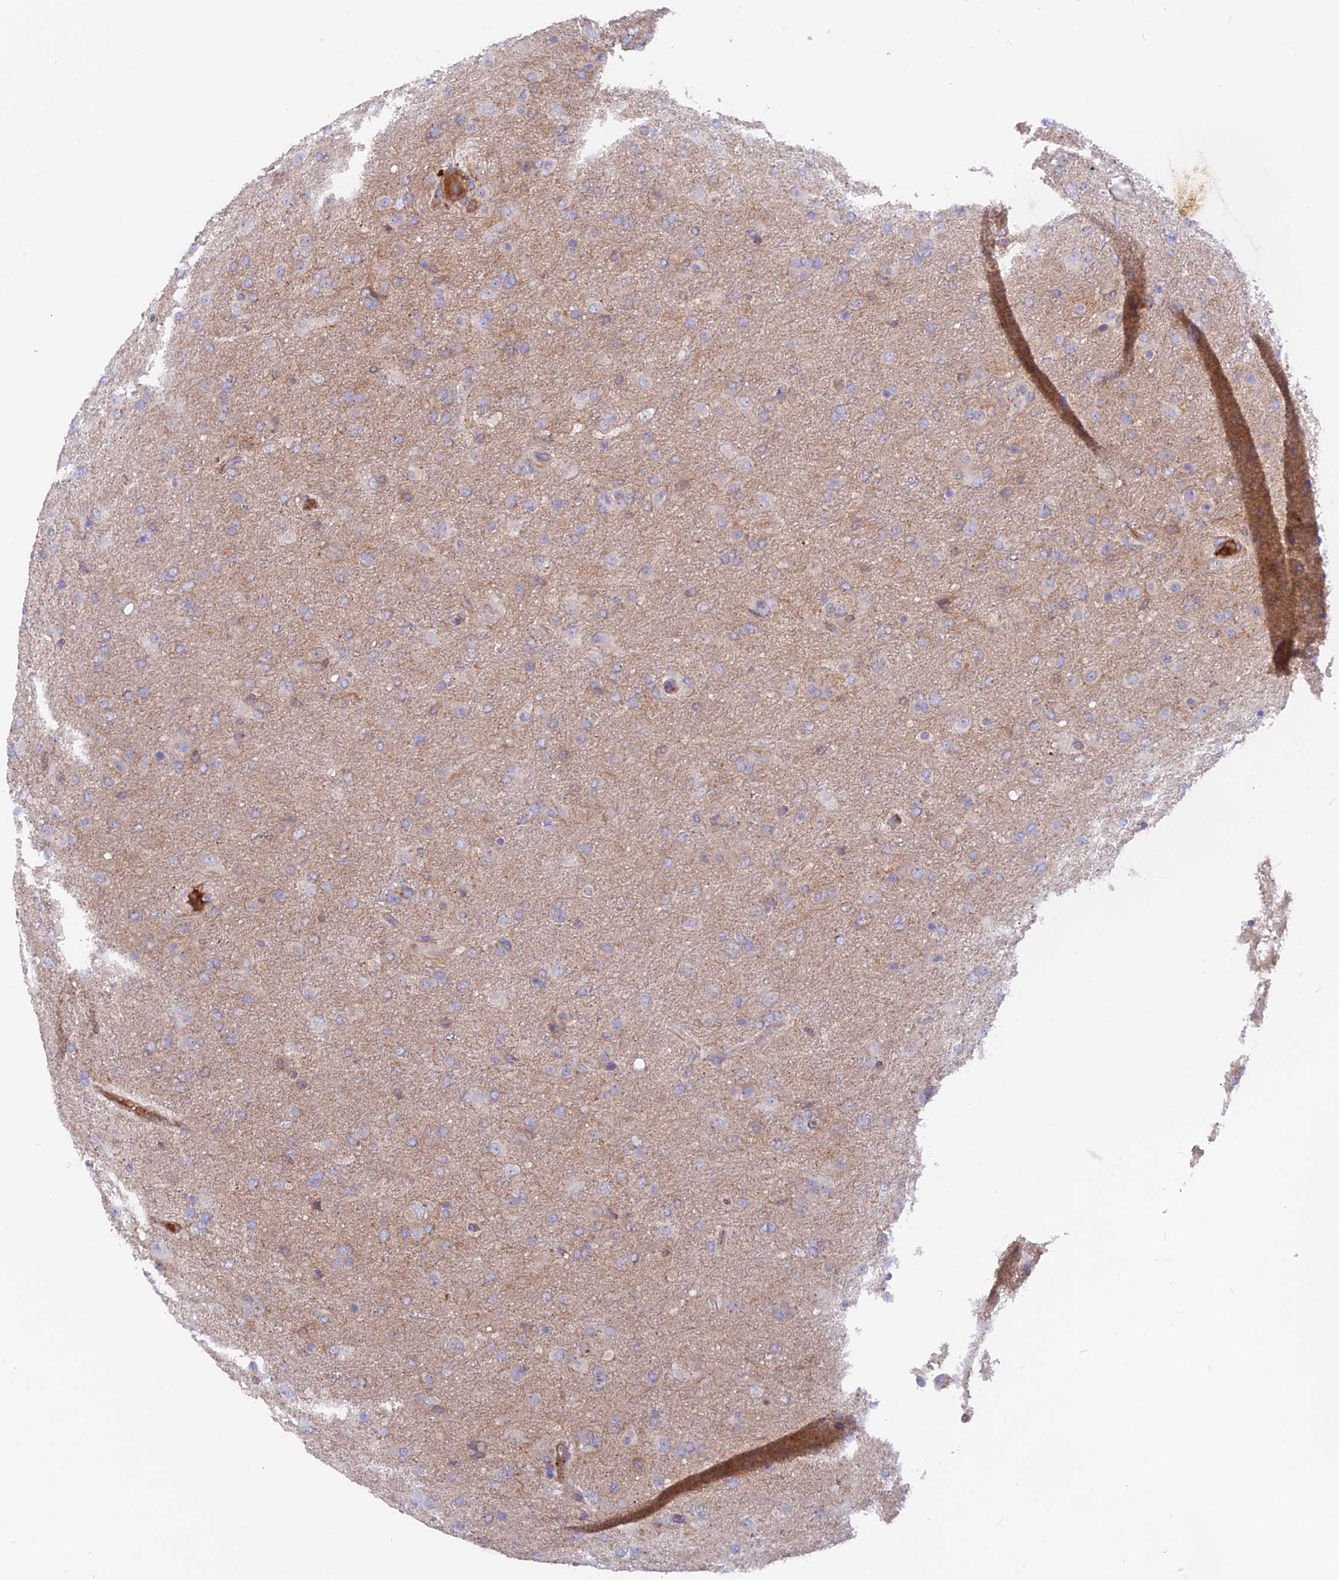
{"staining": {"intensity": "negative", "quantity": "none", "location": "none"}, "tissue": "glioma", "cell_type": "Tumor cells", "image_type": "cancer", "snomed": [{"axis": "morphology", "description": "Glioma, malignant, Low grade"}, {"axis": "topography", "description": "Brain"}], "caption": "An IHC micrograph of malignant glioma (low-grade) is shown. There is no staining in tumor cells of malignant glioma (low-grade).", "gene": "CPNE7", "patient": {"sex": "male", "age": 65}}